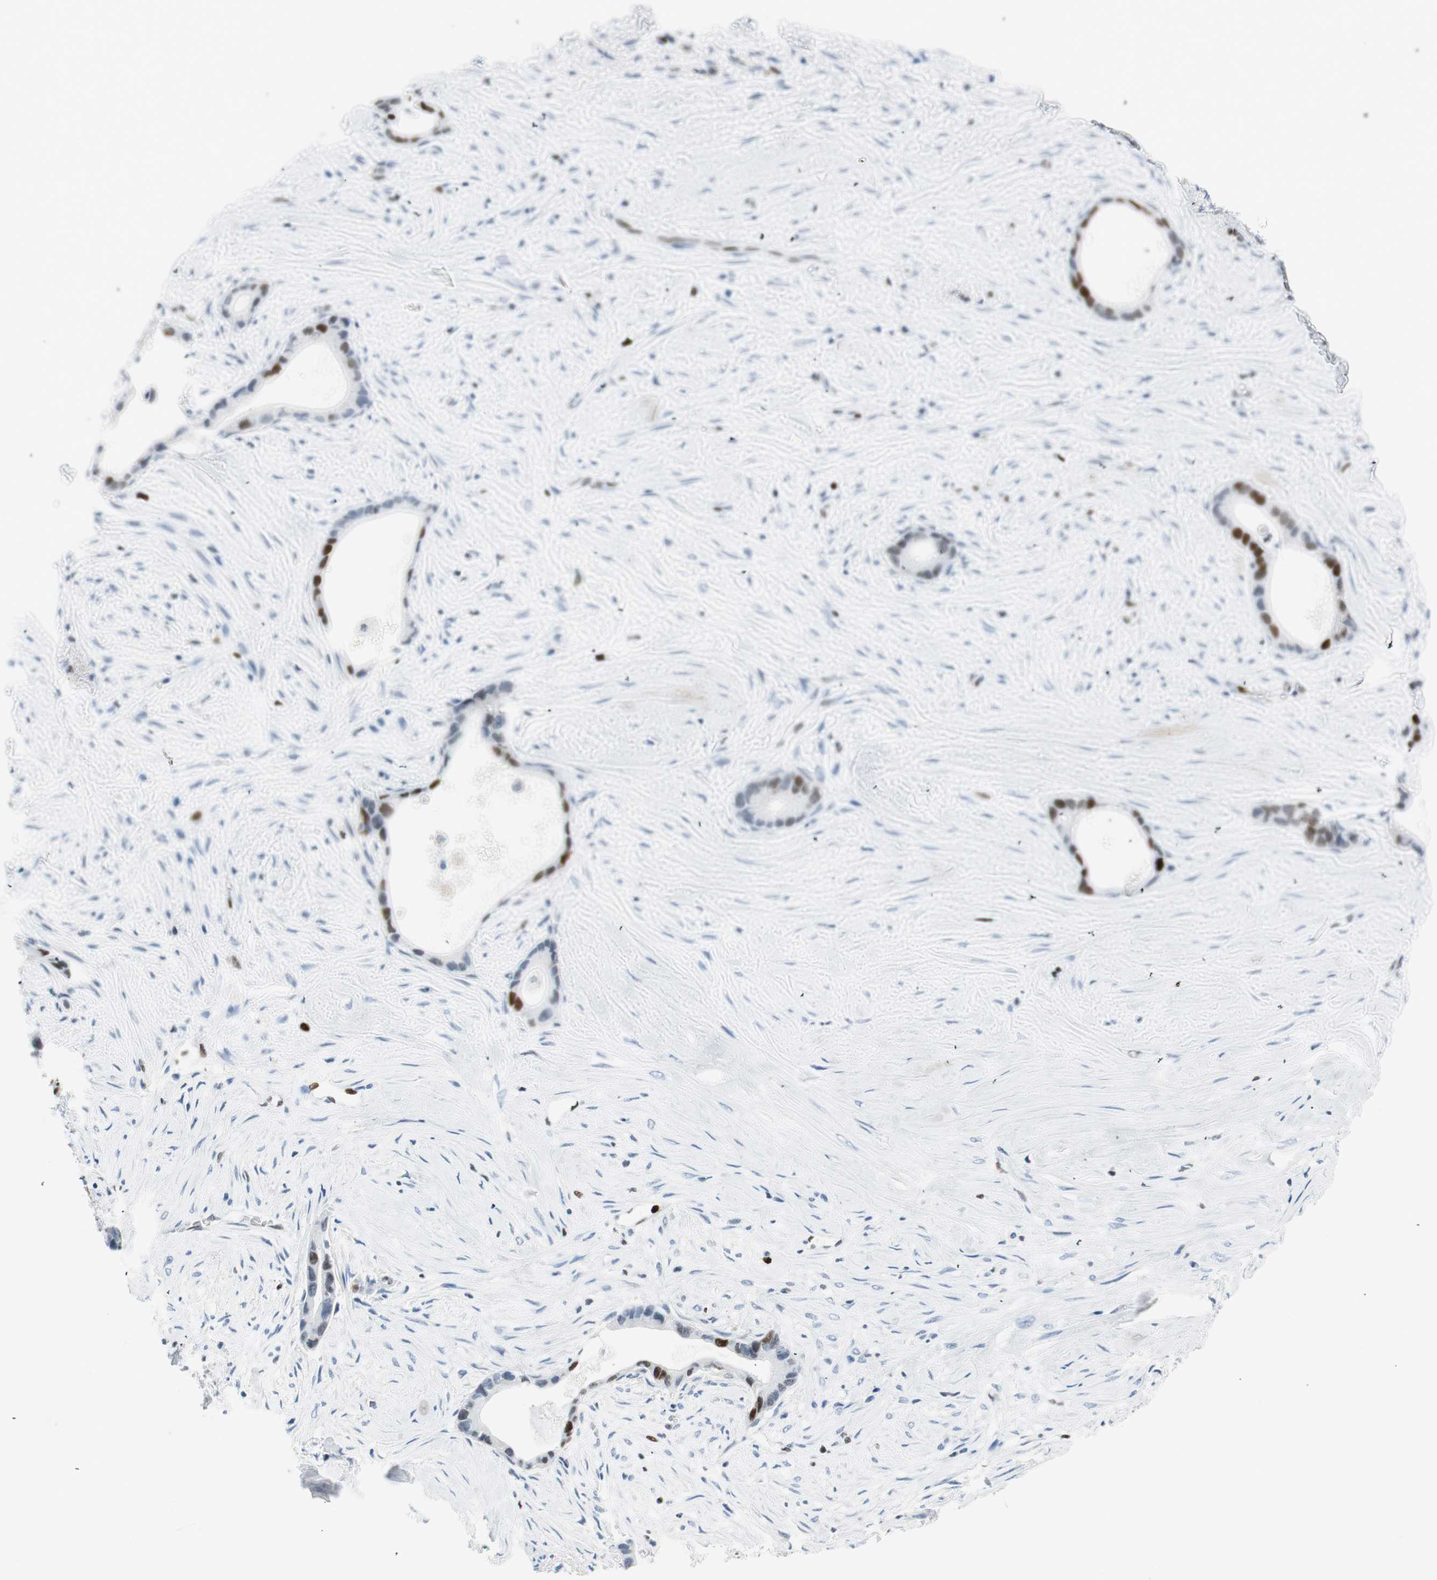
{"staining": {"intensity": "strong", "quantity": "25%-75%", "location": "nuclear"}, "tissue": "liver cancer", "cell_type": "Tumor cells", "image_type": "cancer", "snomed": [{"axis": "morphology", "description": "Cholangiocarcinoma"}, {"axis": "topography", "description": "Liver"}], "caption": "Tumor cells show strong nuclear expression in about 25%-75% of cells in liver cancer (cholangiocarcinoma).", "gene": "EZH2", "patient": {"sex": "female", "age": 55}}